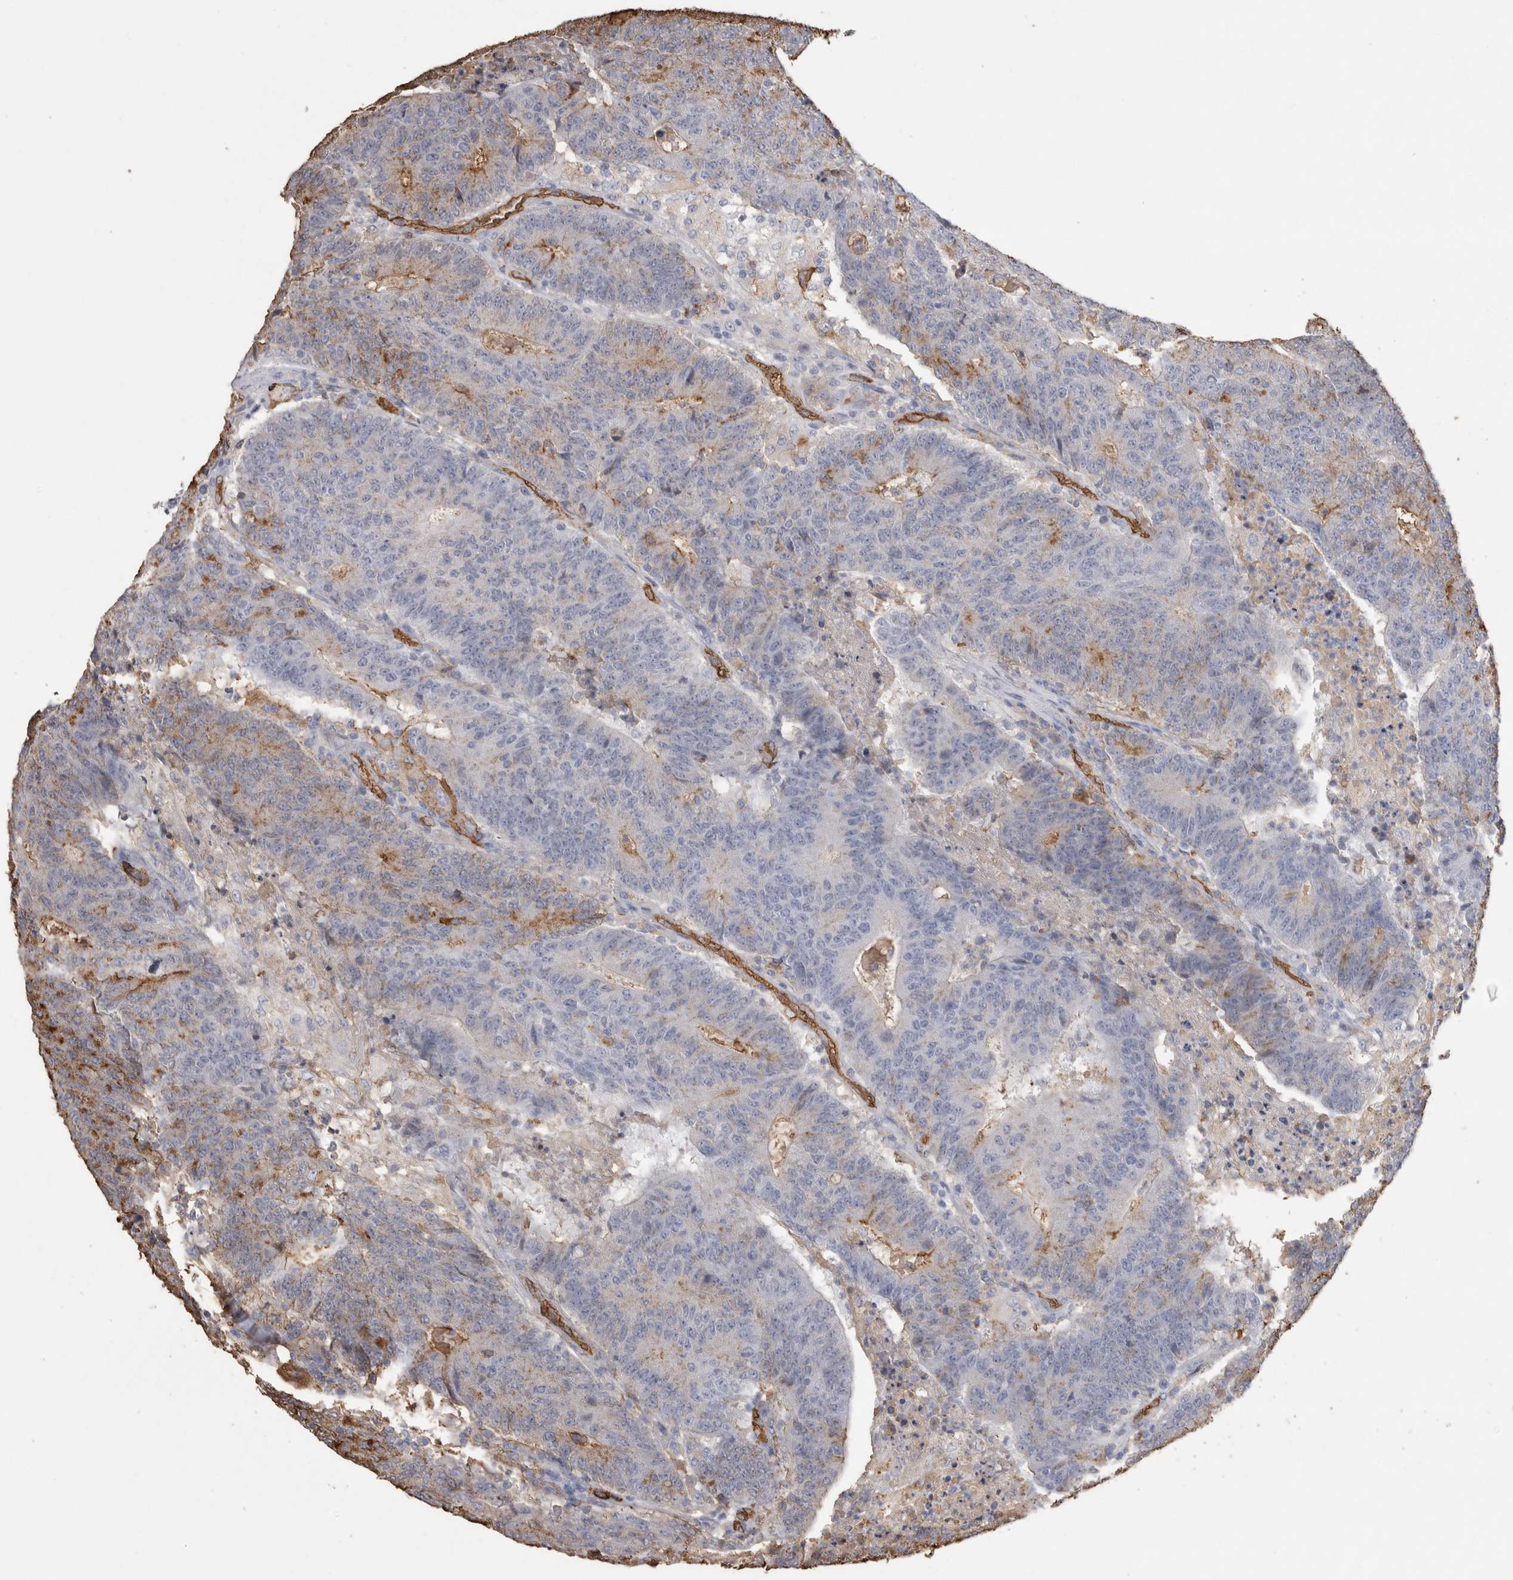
{"staining": {"intensity": "moderate", "quantity": "<25%", "location": "cytoplasmic/membranous"}, "tissue": "colorectal cancer", "cell_type": "Tumor cells", "image_type": "cancer", "snomed": [{"axis": "morphology", "description": "Normal tissue, NOS"}, {"axis": "morphology", "description": "Adenocarcinoma, NOS"}, {"axis": "topography", "description": "Colon"}], "caption": "DAB (3,3'-diaminobenzidine) immunohistochemical staining of human adenocarcinoma (colorectal) reveals moderate cytoplasmic/membranous protein expression in about <25% of tumor cells.", "gene": "IL17RC", "patient": {"sex": "female", "age": 75}}